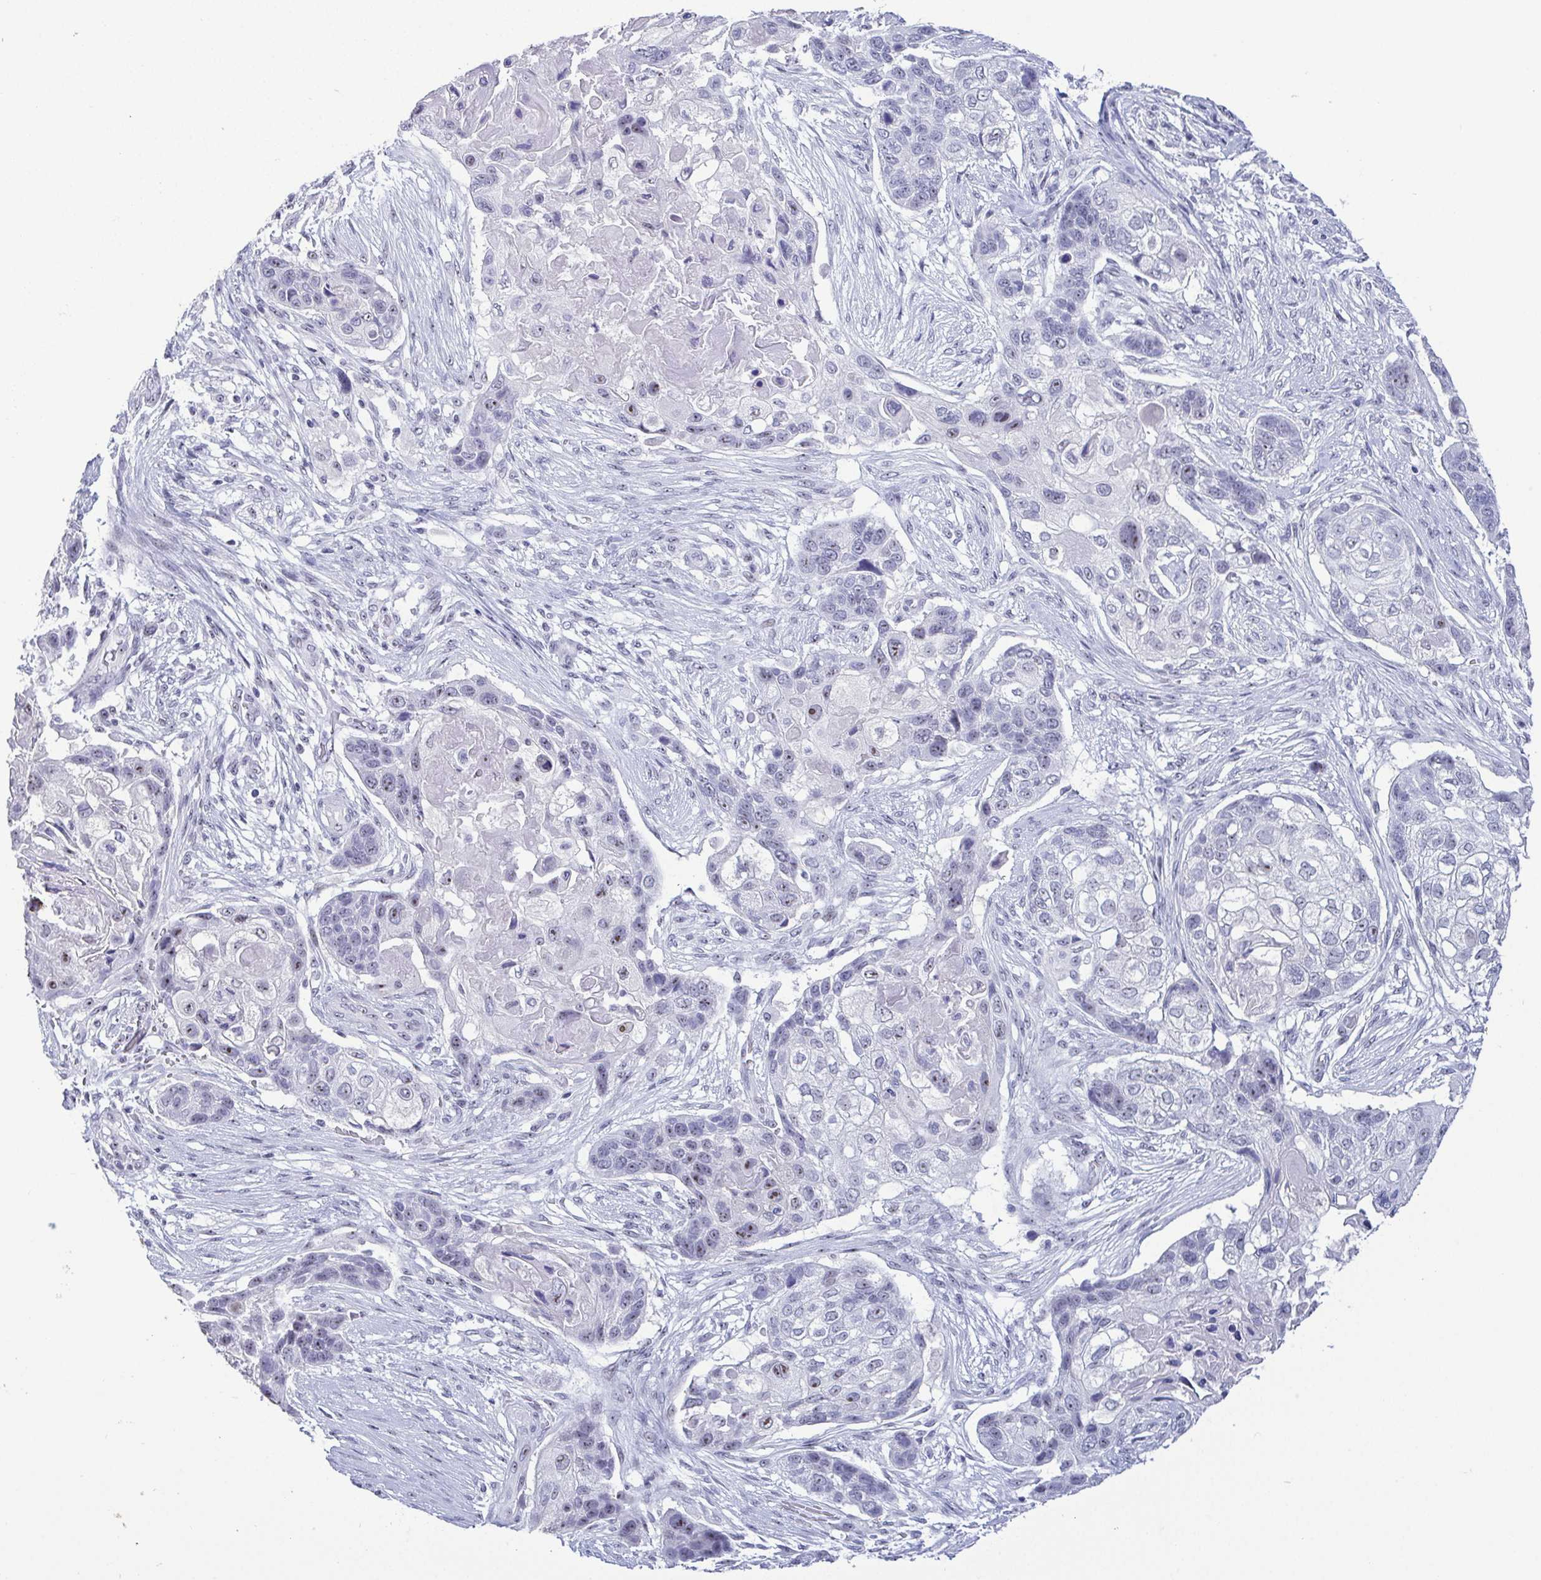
{"staining": {"intensity": "negative", "quantity": "none", "location": "none"}, "tissue": "lung cancer", "cell_type": "Tumor cells", "image_type": "cancer", "snomed": [{"axis": "morphology", "description": "Squamous cell carcinoma, NOS"}, {"axis": "topography", "description": "Lung"}], "caption": "Photomicrograph shows no significant protein positivity in tumor cells of lung squamous cell carcinoma.", "gene": "BZW1", "patient": {"sex": "male", "age": 69}}